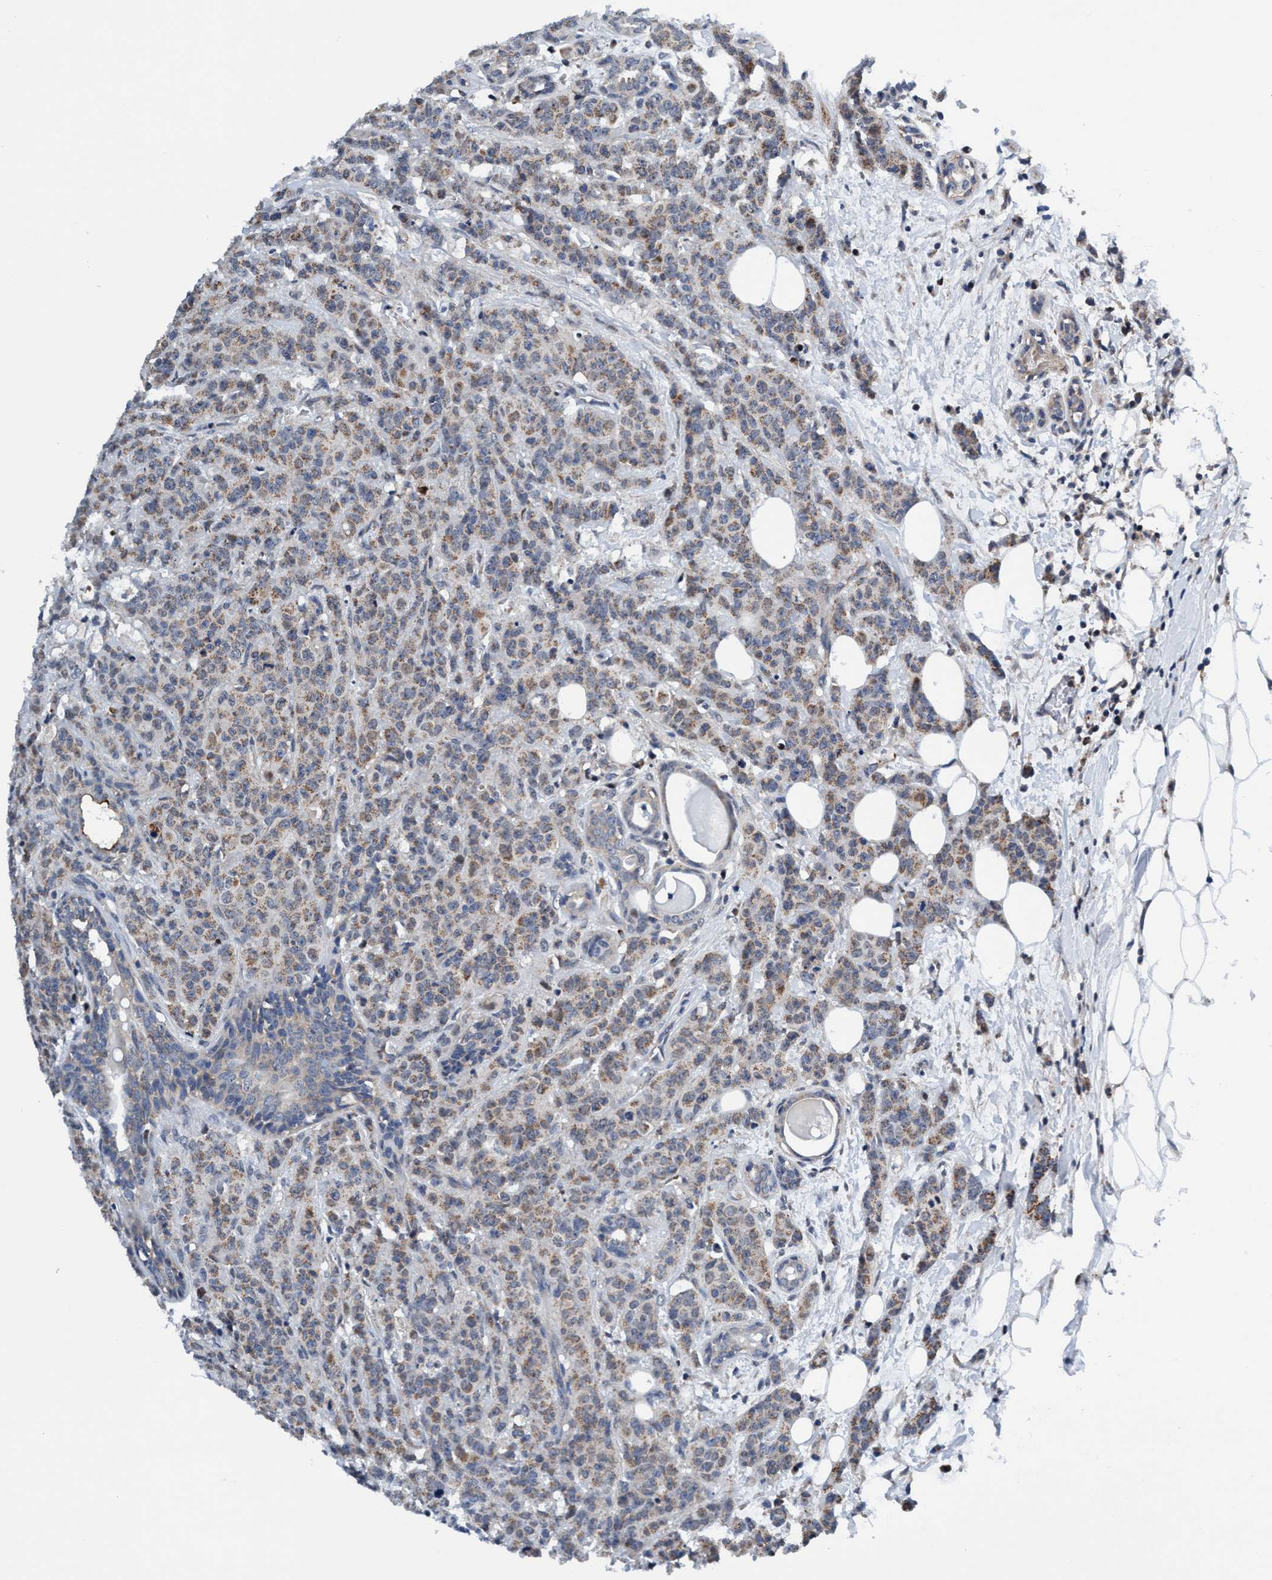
{"staining": {"intensity": "weak", "quantity": ">75%", "location": "cytoplasmic/membranous"}, "tissue": "breast cancer", "cell_type": "Tumor cells", "image_type": "cancer", "snomed": [{"axis": "morphology", "description": "Normal tissue, NOS"}, {"axis": "morphology", "description": "Duct carcinoma"}, {"axis": "topography", "description": "Breast"}], "caption": "Immunohistochemical staining of human invasive ductal carcinoma (breast) demonstrates low levels of weak cytoplasmic/membranous expression in about >75% of tumor cells. The staining is performed using DAB brown chromogen to label protein expression. The nuclei are counter-stained blue using hematoxylin.", "gene": "AGAP2", "patient": {"sex": "female", "age": 40}}